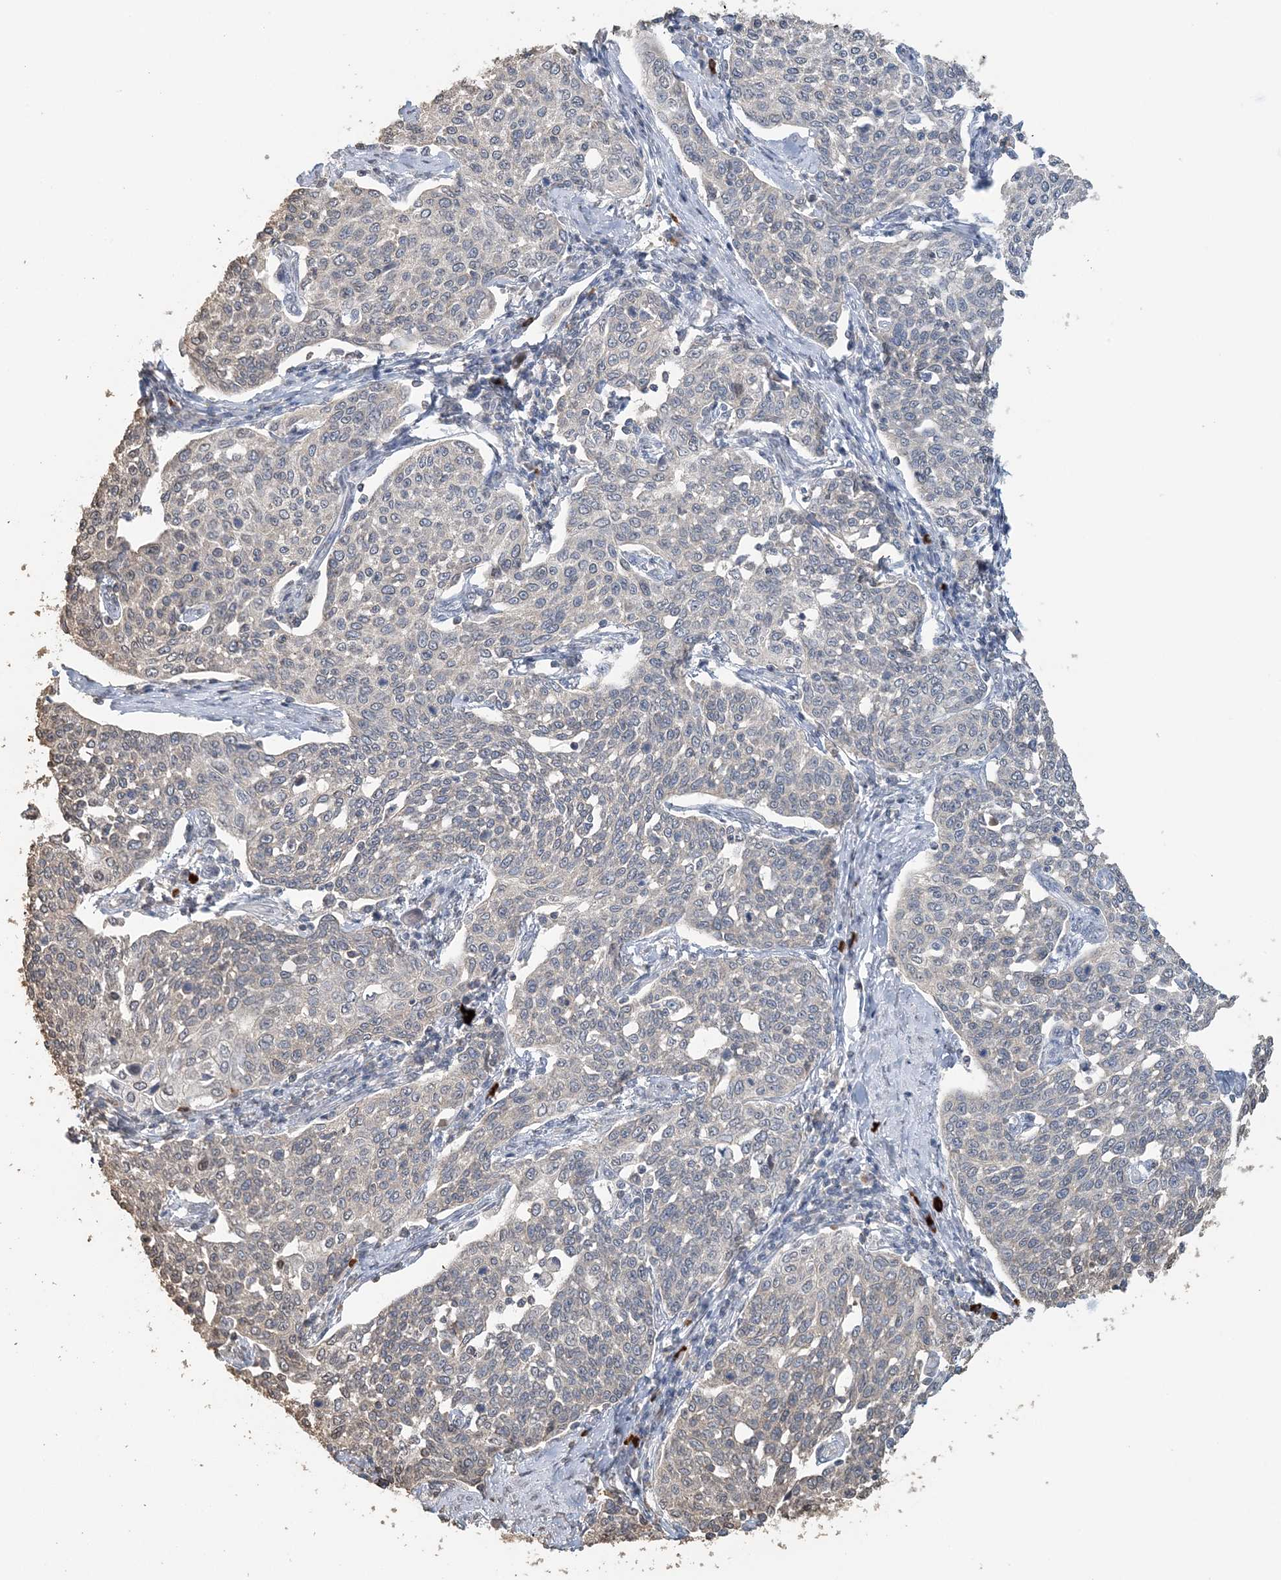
{"staining": {"intensity": "negative", "quantity": "none", "location": "none"}, "tissue": "cervical cancer", "cell_type": "Tumor cells", "image_type": "cancer", "snomed": [{"axis": "morphology", "description": "Squamous cell carcinoma, NOS"}, {"axis": "topography", "description": "Cervix"}], "caption": "Tumor cells are negative for brown protein staining in cervical cancer (squamous cell carcinoma).", "gene": "FAM110A", "patient": {"sex": "female", "age": 34}}